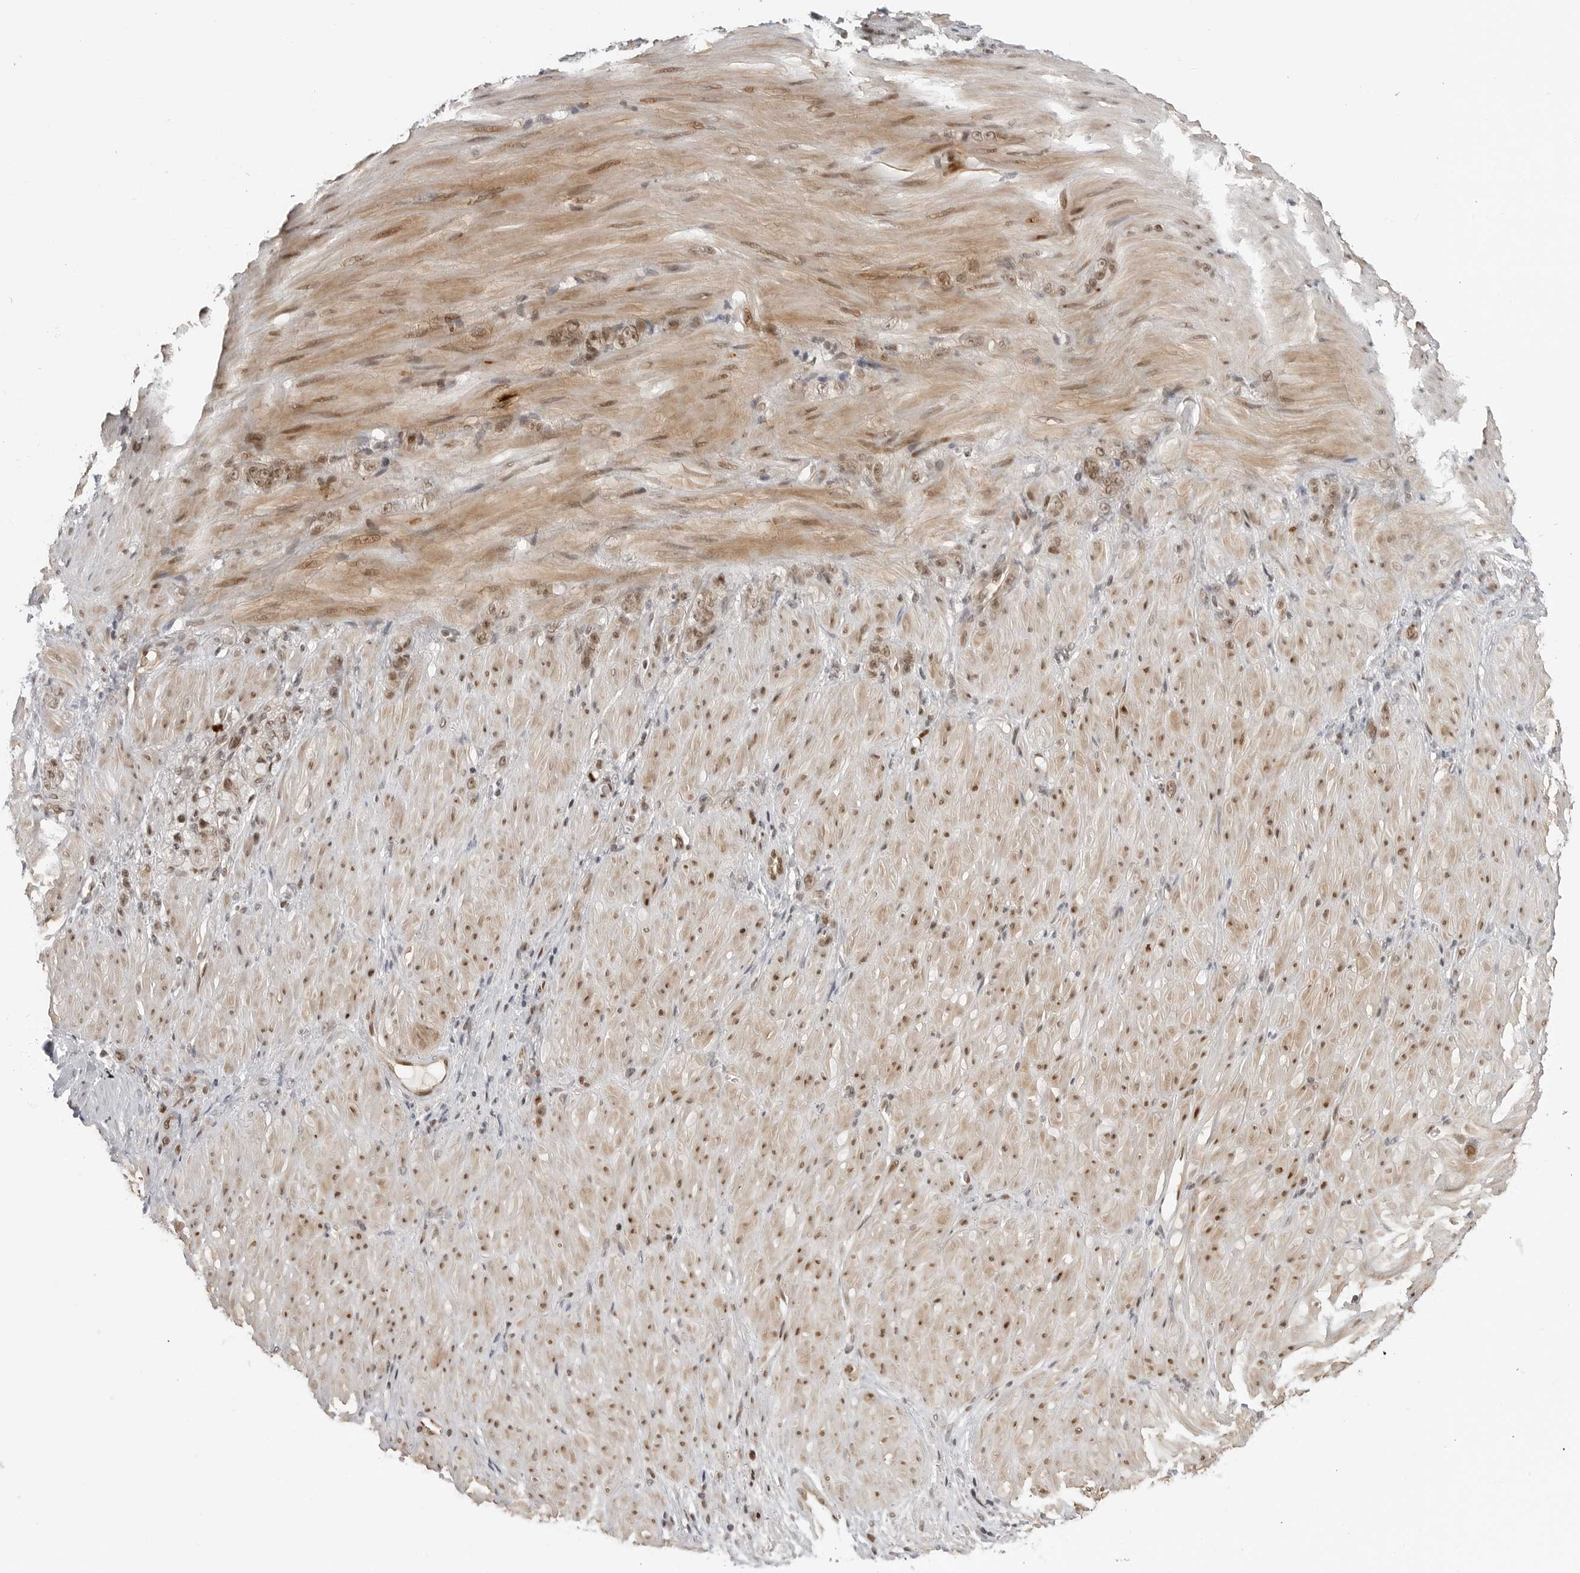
{"staining": {"intensity": "moderate", "quantity": ">75%", "location": "nuclear"}, "tissue": "stomach cancer", "cell_type": "Tumor cells", "image_type": "cancer", "snomed": [{"axis": "morphology", "description": "Normal tissue, NOS"}, {"axis": "morphology", "description": "Adenocarcinoma, NOS"}, {"axis": "topography", "description": "Stomach"}], "caption": "IHC micrograph of neoplastic tissue: human stomach cancer stained using immunohistochemistry displays medium levels of moderate protein expression localized specifically in the nuclear of tumor cells, appearing as a nuclear brown color.", "gene": "C8orf33", "patient": {"sex": "male", "age": 82}}